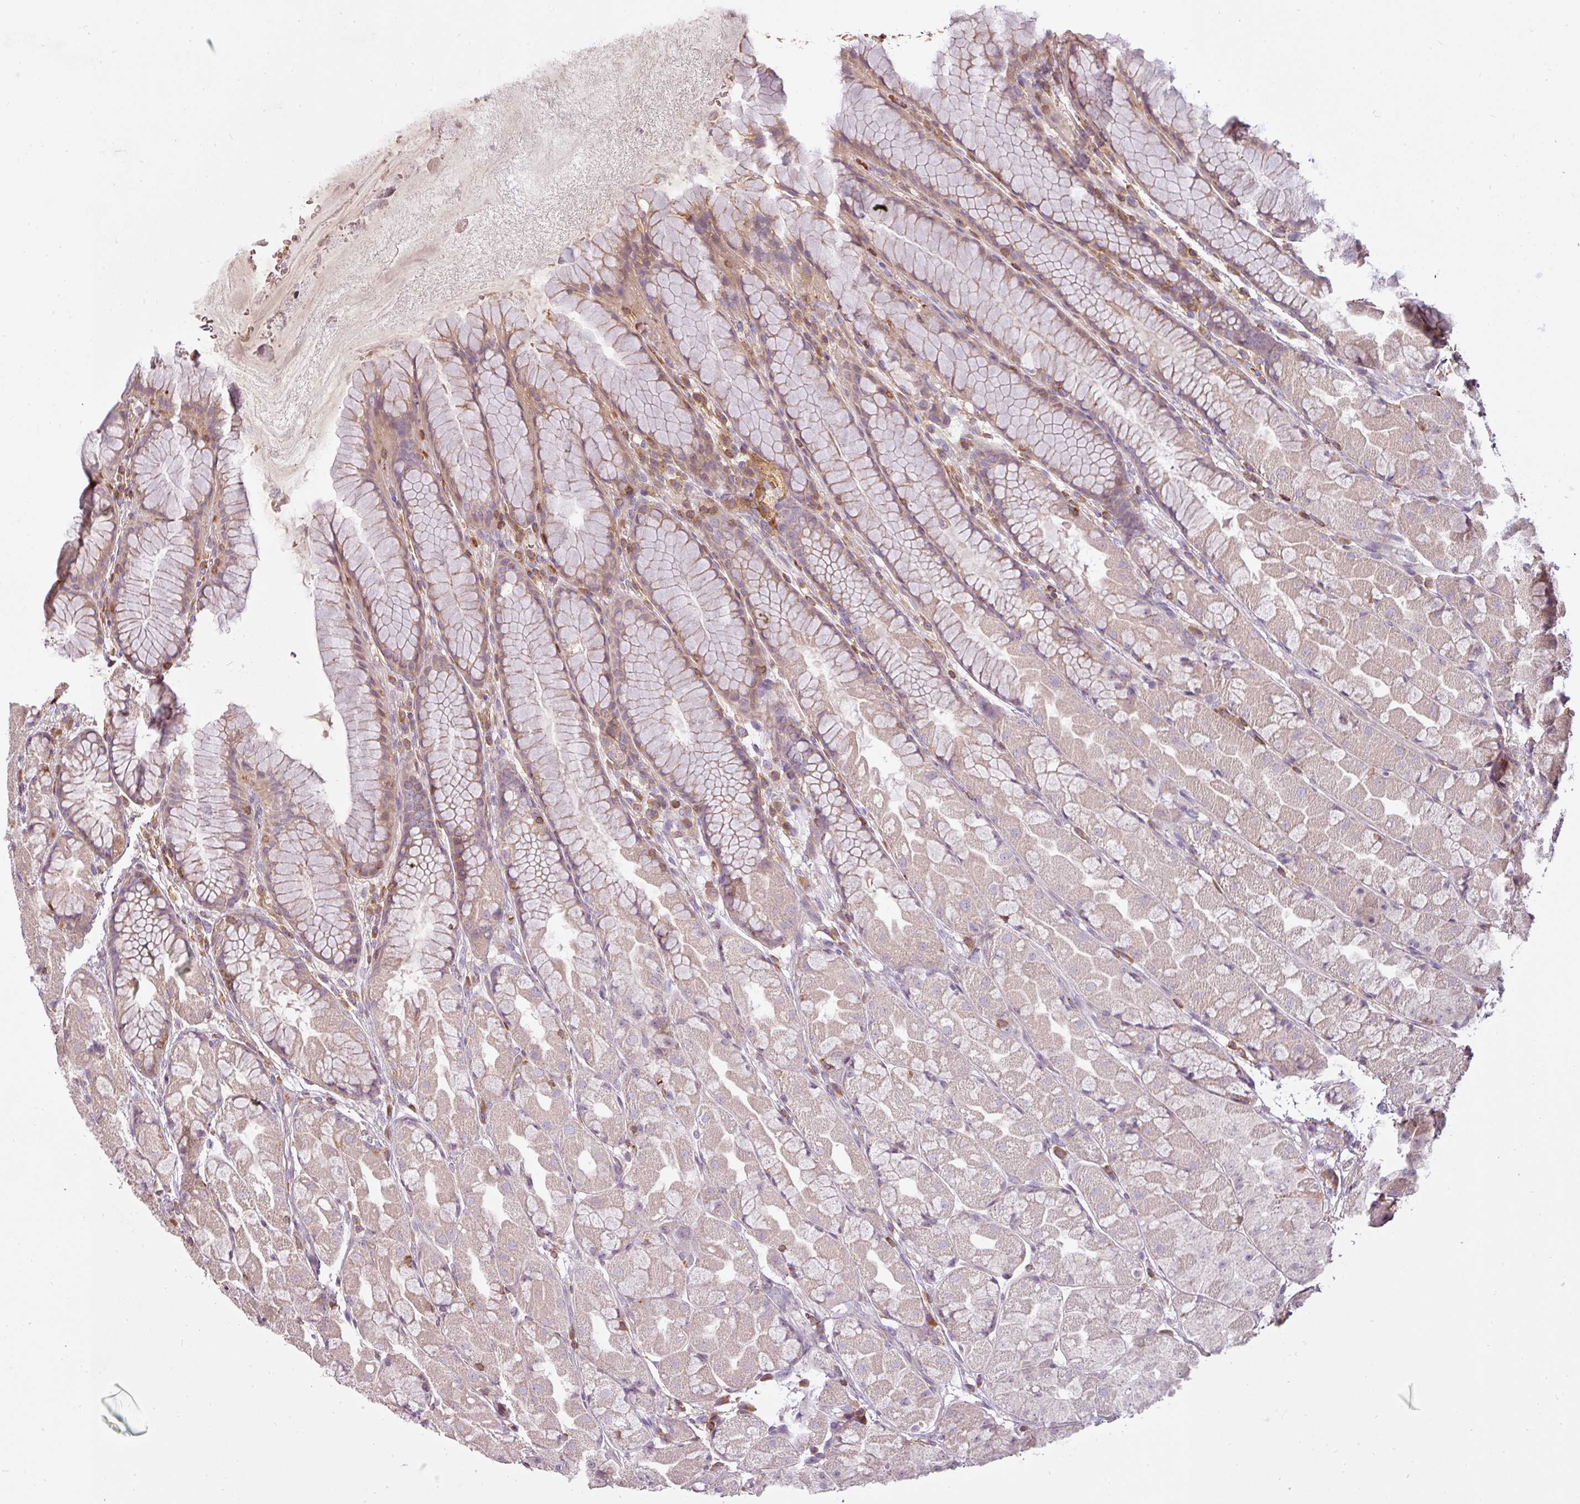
{"staining": {"intensity": "weak", "quantity": "<25%", "location": "cytoplasmic/membranous"}, "tissue": "stomach", "cell_type": "Glandular cells", "image_type": "normal", "snomed": [{"axis": "morphology", "description": "Normal tissue, NOS"}, {"axis": "topography", "description": "Stomach"}], "caption": "A high-resolution photomicrograph shows IHC staining of benign stomach, which displays no significant positivity in glandular cells. (DAB (3,3'-diaminobenzidine) immunohistochemistry (IHC), high magnification).", "gene": "STK4", "patient": {"sex": "male", "age": 57}}